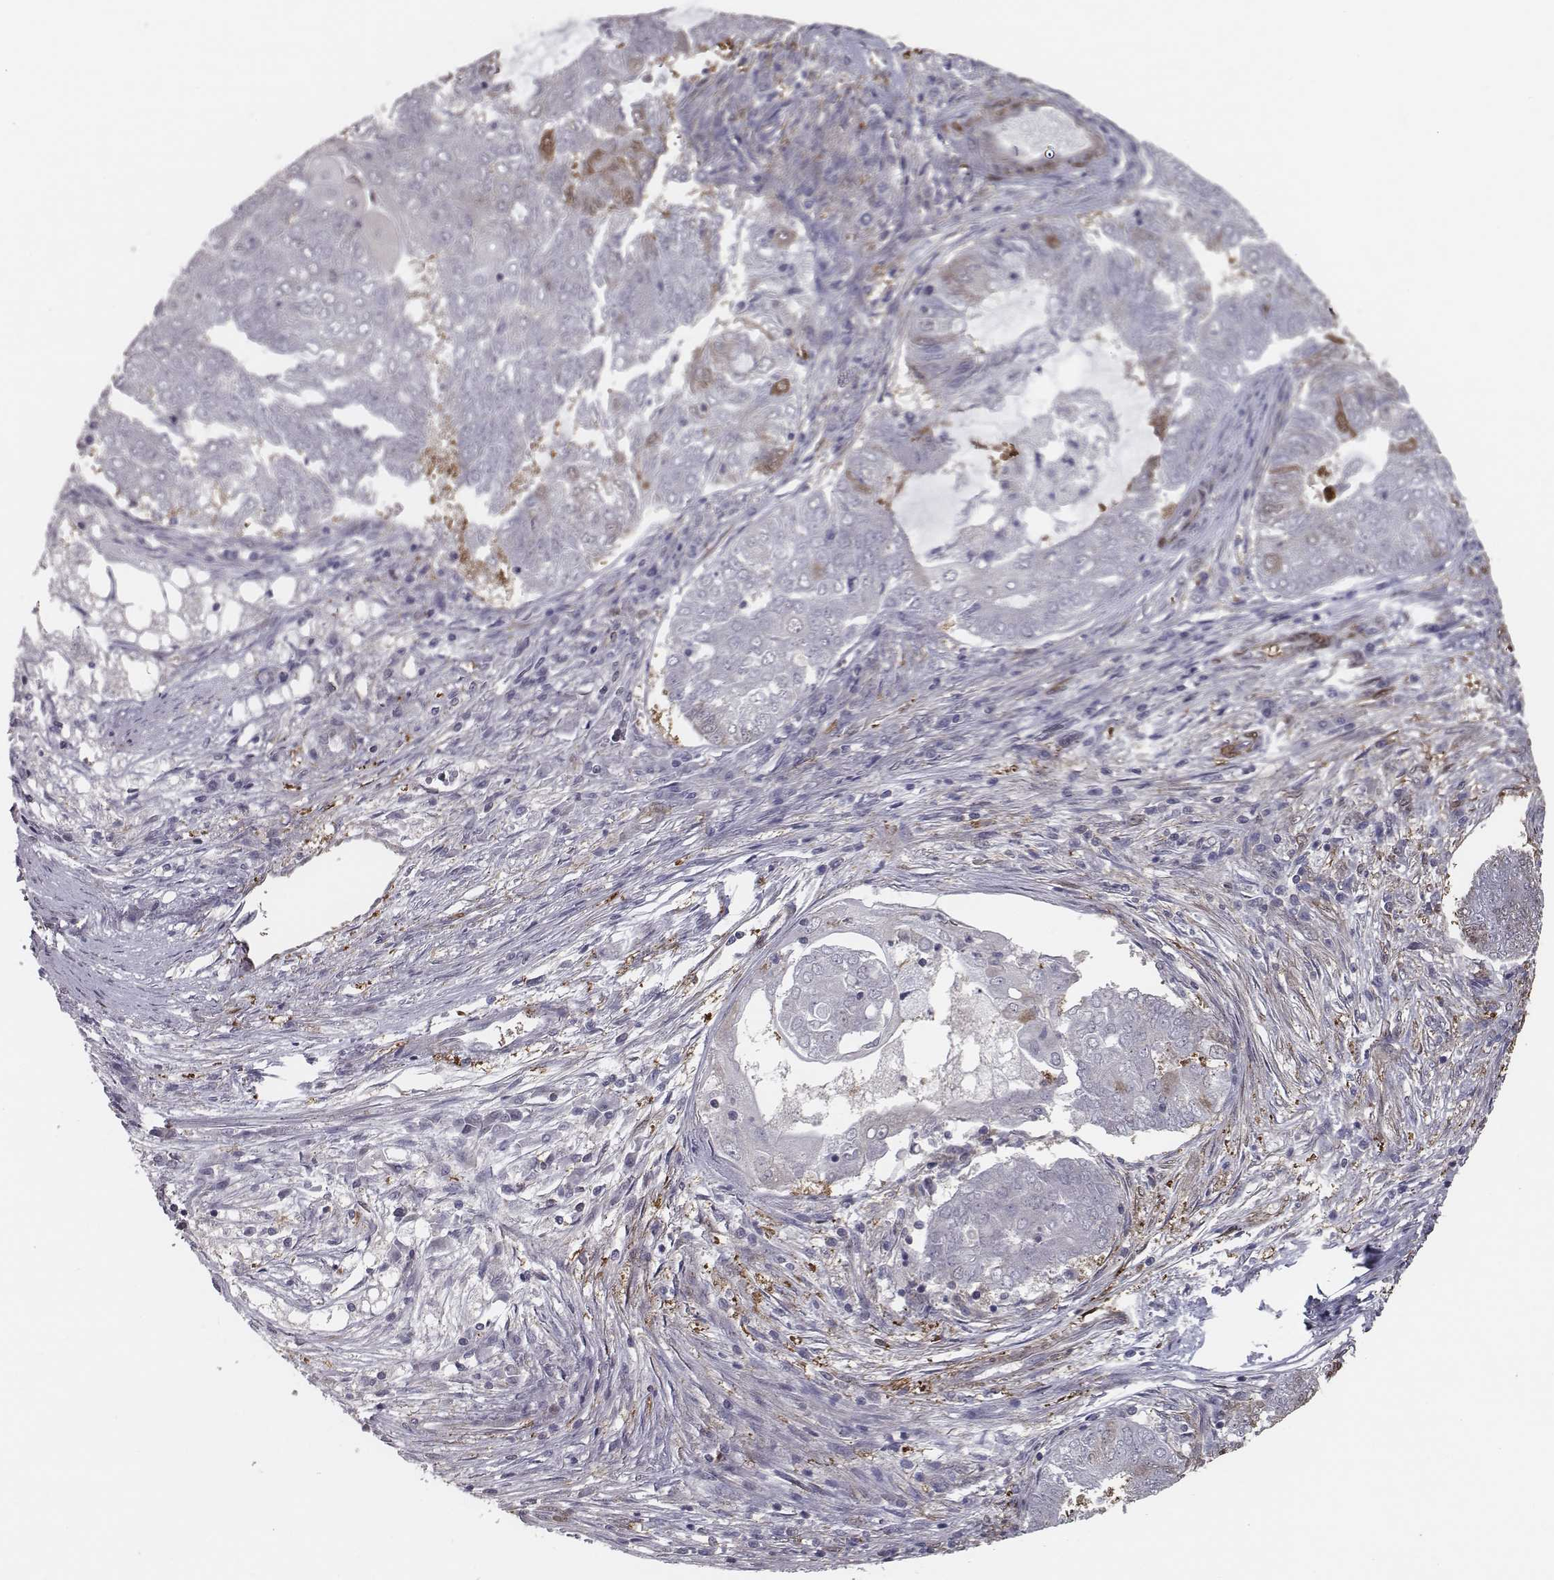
{"staining": {"intensity": "negative", "quantity": "none", "location": "none"}, "tissue": "endometrial cancer", "cell_type": "Tumor cells", "image_type": "cancer", "snomed": [{"axis": "morphology", "description": "Adenocarcinoma, NOS"}, {"axis": "topography", "description": "Endometrium"}], "caption": "Tumor cells are negative for protein expression in human endometrial adenocarcinoma.", "gene": "ISYNA1", "patient": {"sex": "female", "age": 62}}